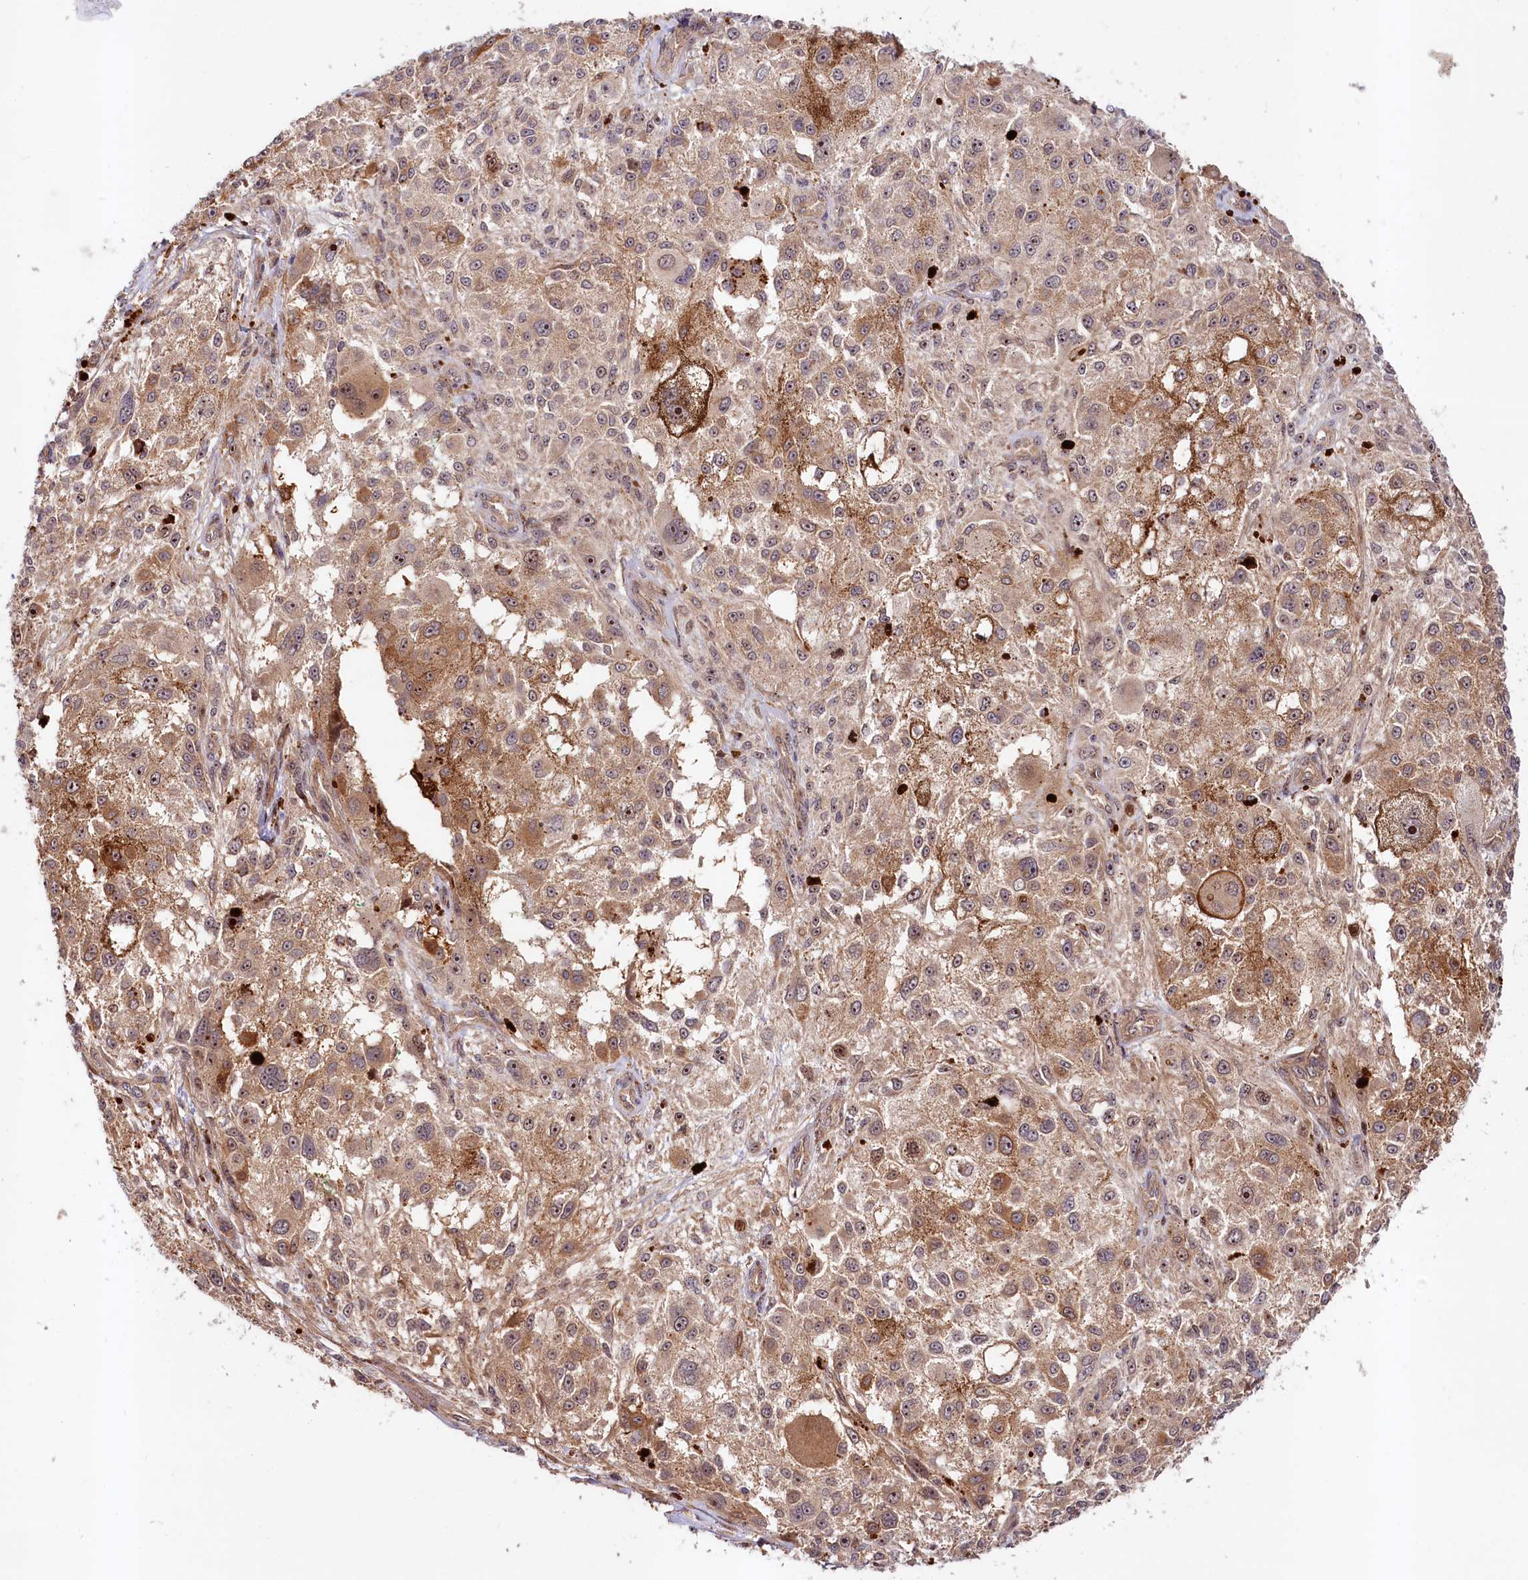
{"staining": {"intensity": "moderate", "quantity": "25%-75%", "location": "cytoplasmic/membranous,nuclear"}, "tissue": "melanoma", "cell_type": "Tumor cells", "image_type": "cancer", "snomed": [{"axis": "morphology", "description": "Necrosis, NOS"}, {"axis": "morphology", "description": "Malignant melanoma, NOS"}, {"axis": "topography", "description": "Skin"}], "caption": "The micrograph exhibits immunohistochemical staining of malignant melanoma. There is moderate cytoplasmic/membranous and nuclear expression is seen in about 25%-75% of tumor cells.", "gene": "NEDD1", "patient": {"sex": "female", "age": 87}}